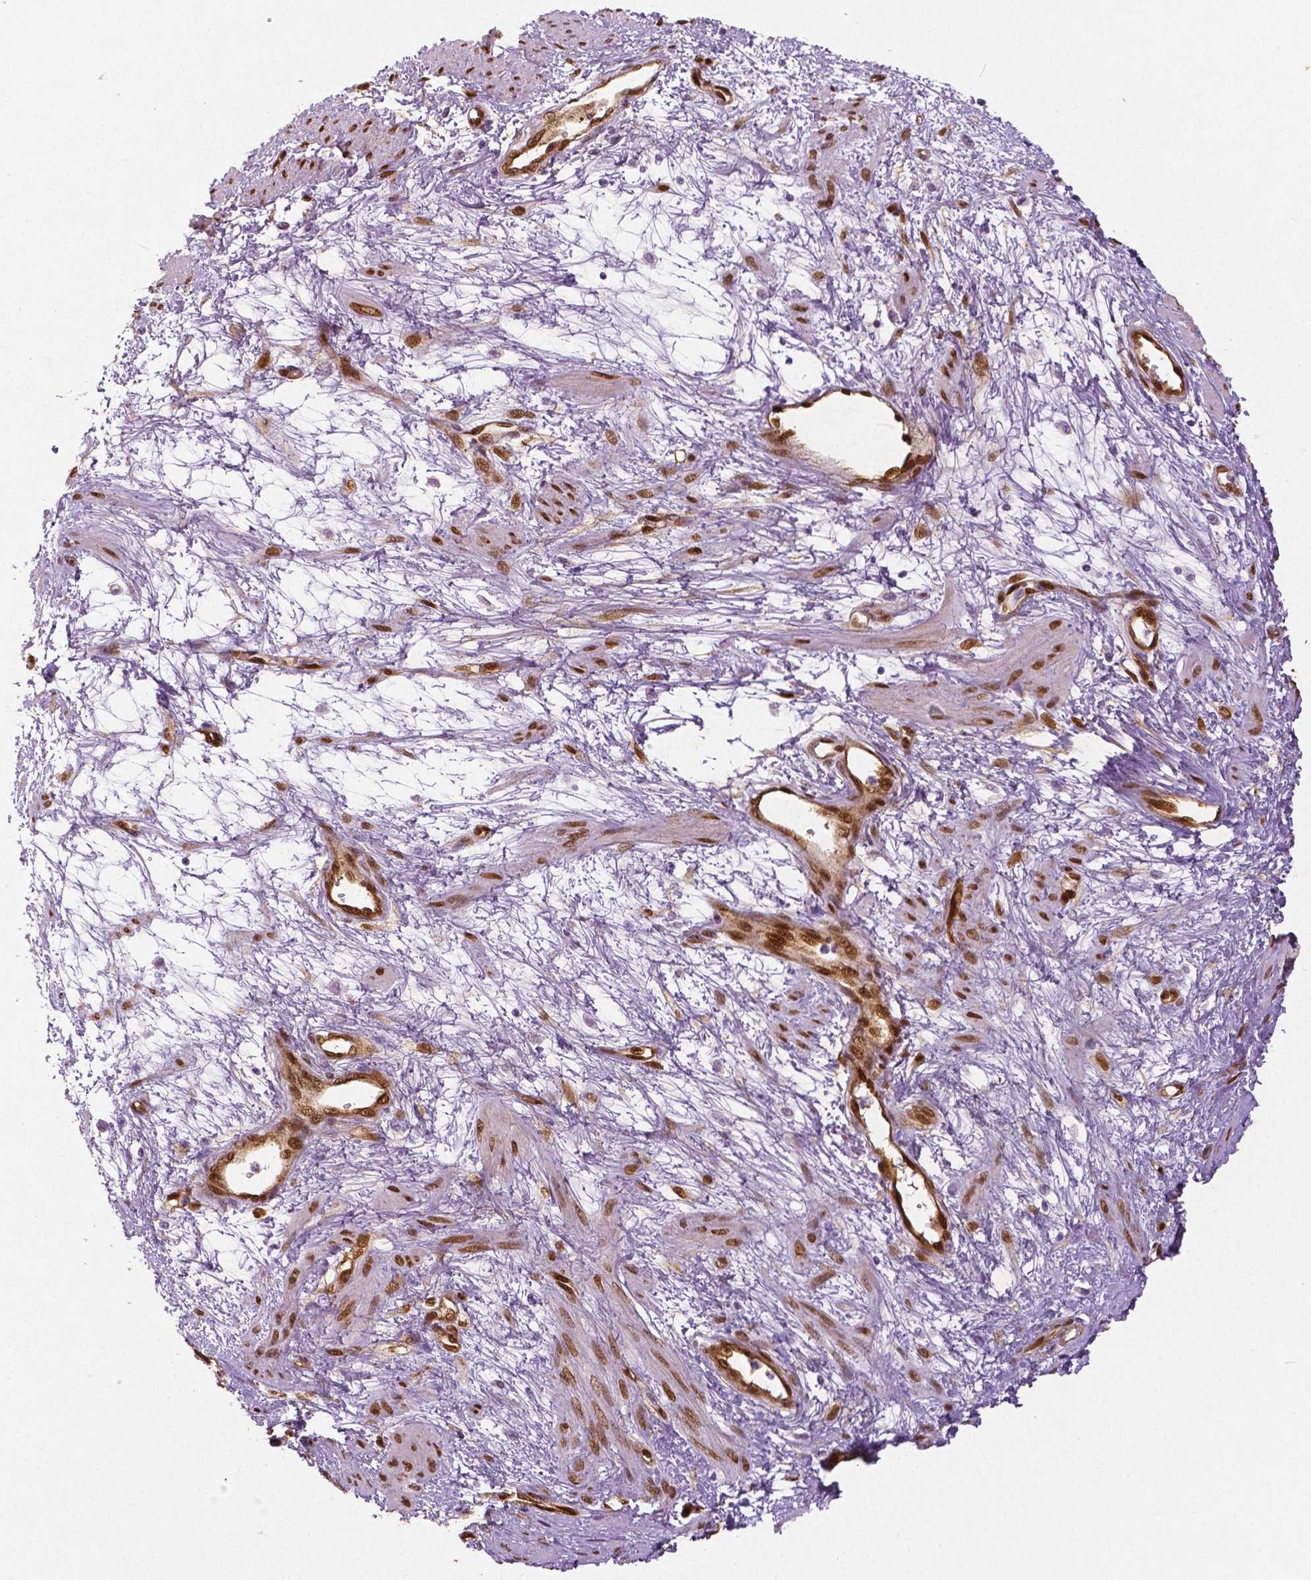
{"staining": {"intensity": "moderate", "quantity": ">75%", "location": "nuclear"}, "tissue": "smooth muscle", "cell_type": "Smooth muscle cells", "image_type": "normal", "snomed": [{"axis": "morphology", "description": "Normal tissue, NOS"}, {"axis": "topography", "description": "Smooth muscle"}, {"axis": "topography", "description": "Uterus"}], "caption": "Smooth muscle stained with DAB IHC shows medium levels of moderate nuclear staining in approximately >75% of smooth muscle cells. The protein is shown in brown color, while the nuclei are stained blue.", "gene": "WWTR1", "patient": {"sex": "female", "age": 39}}